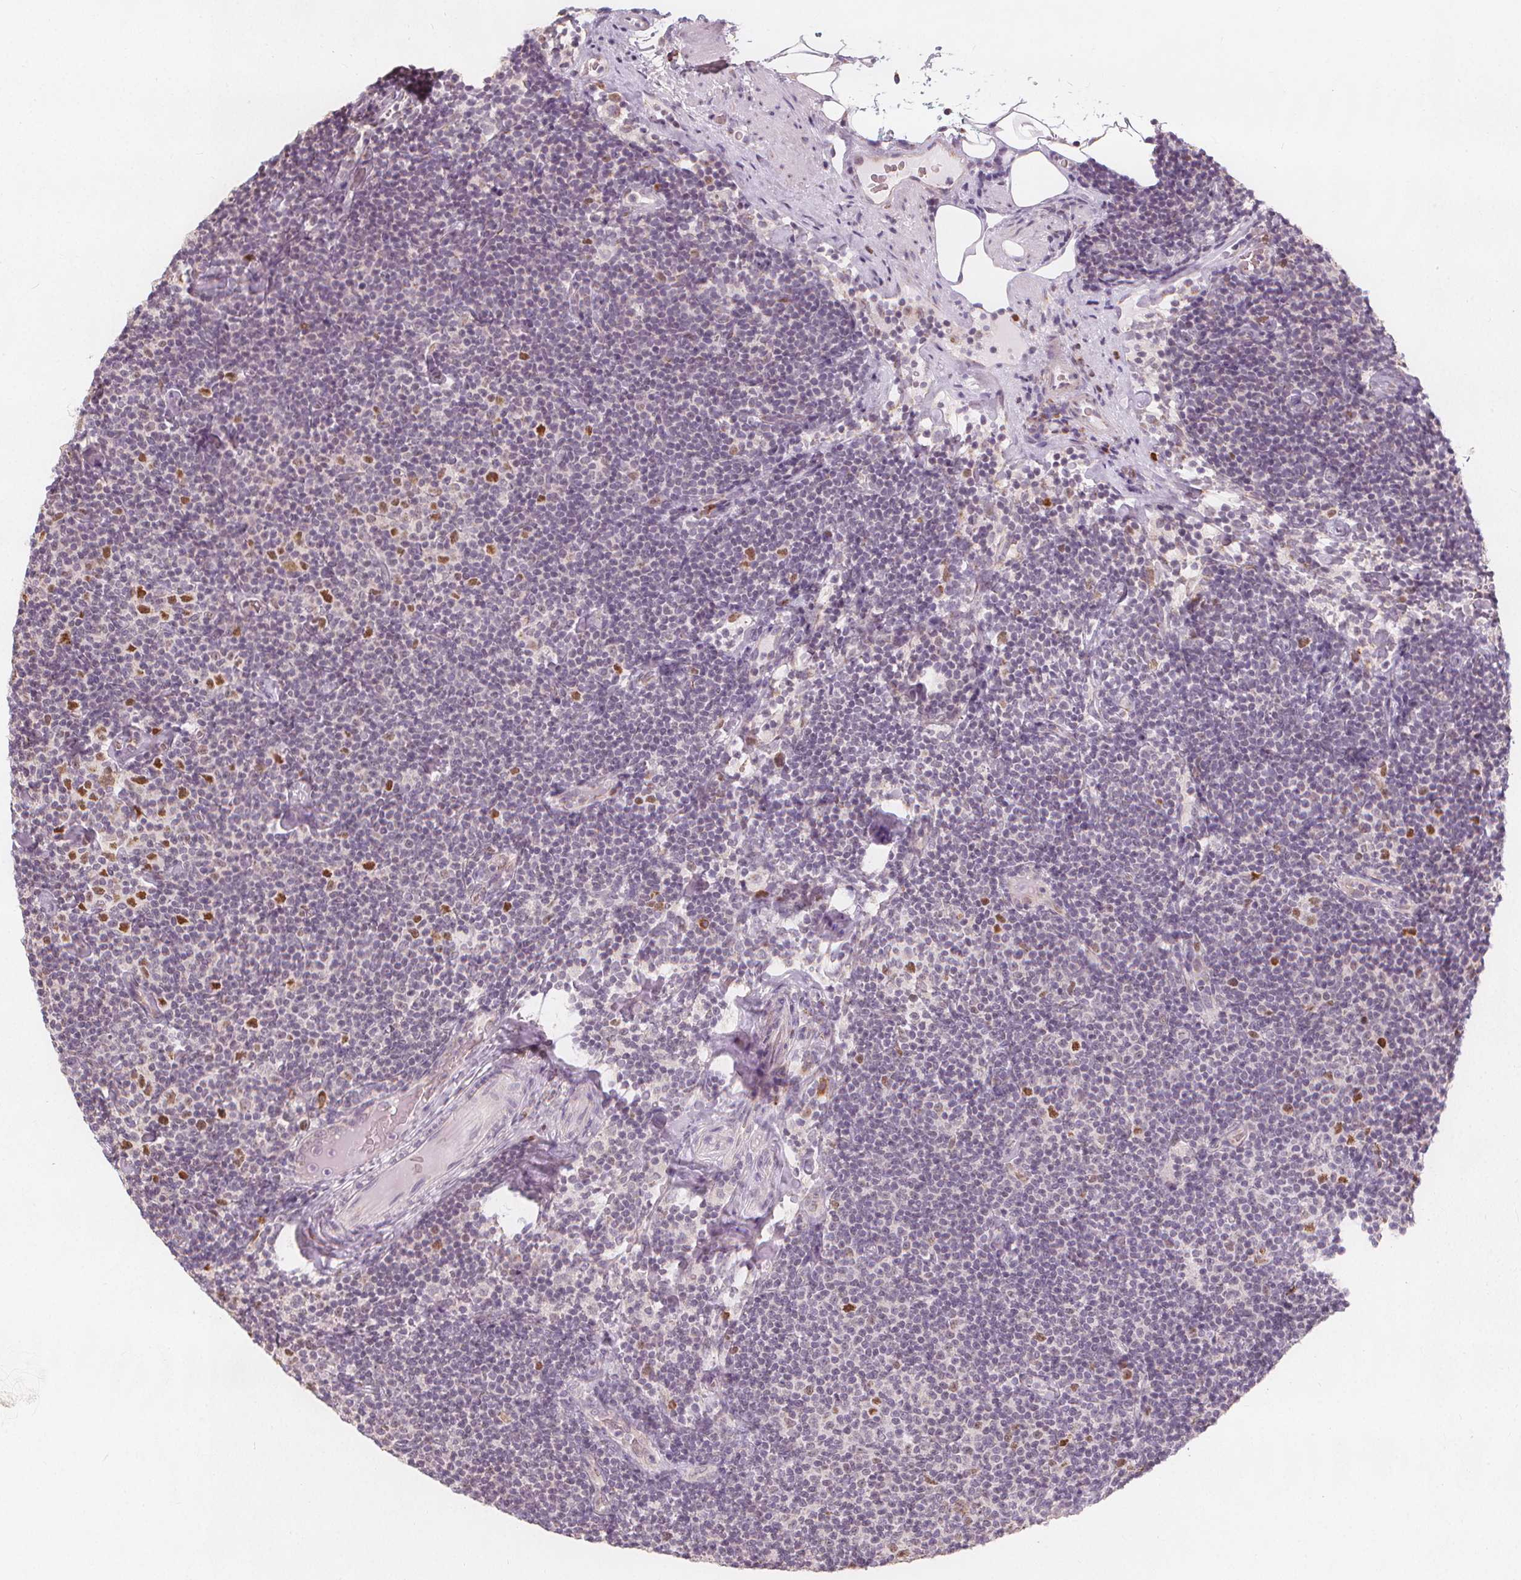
{"staining": {"intensity": "negative", "quantity": "none", "location": "none"}, "tissue": "lymphoma", "cell_type": "Tumor cells", "image_type": "cancer", "snomed": [{"axis": "morphology", "description": "Malignant lymphoma, non-Hodgkin's type, Low grade"}, {"axis": "topography", "description": "Lymph node"}], "caption": "DAB (3,3'-diaminobenzidine) immunohistochemical staining of lymphoma shows no significant staining in tumor cells. Brightfield microscopy of immunohistochemistry stained with DAB (3,3'-diaminobenzidine) (brown) and hematoxylin (blue), captured at high magnification.", "gene": "TIPIN", "patient": {"sex": "male", "age": 81}}